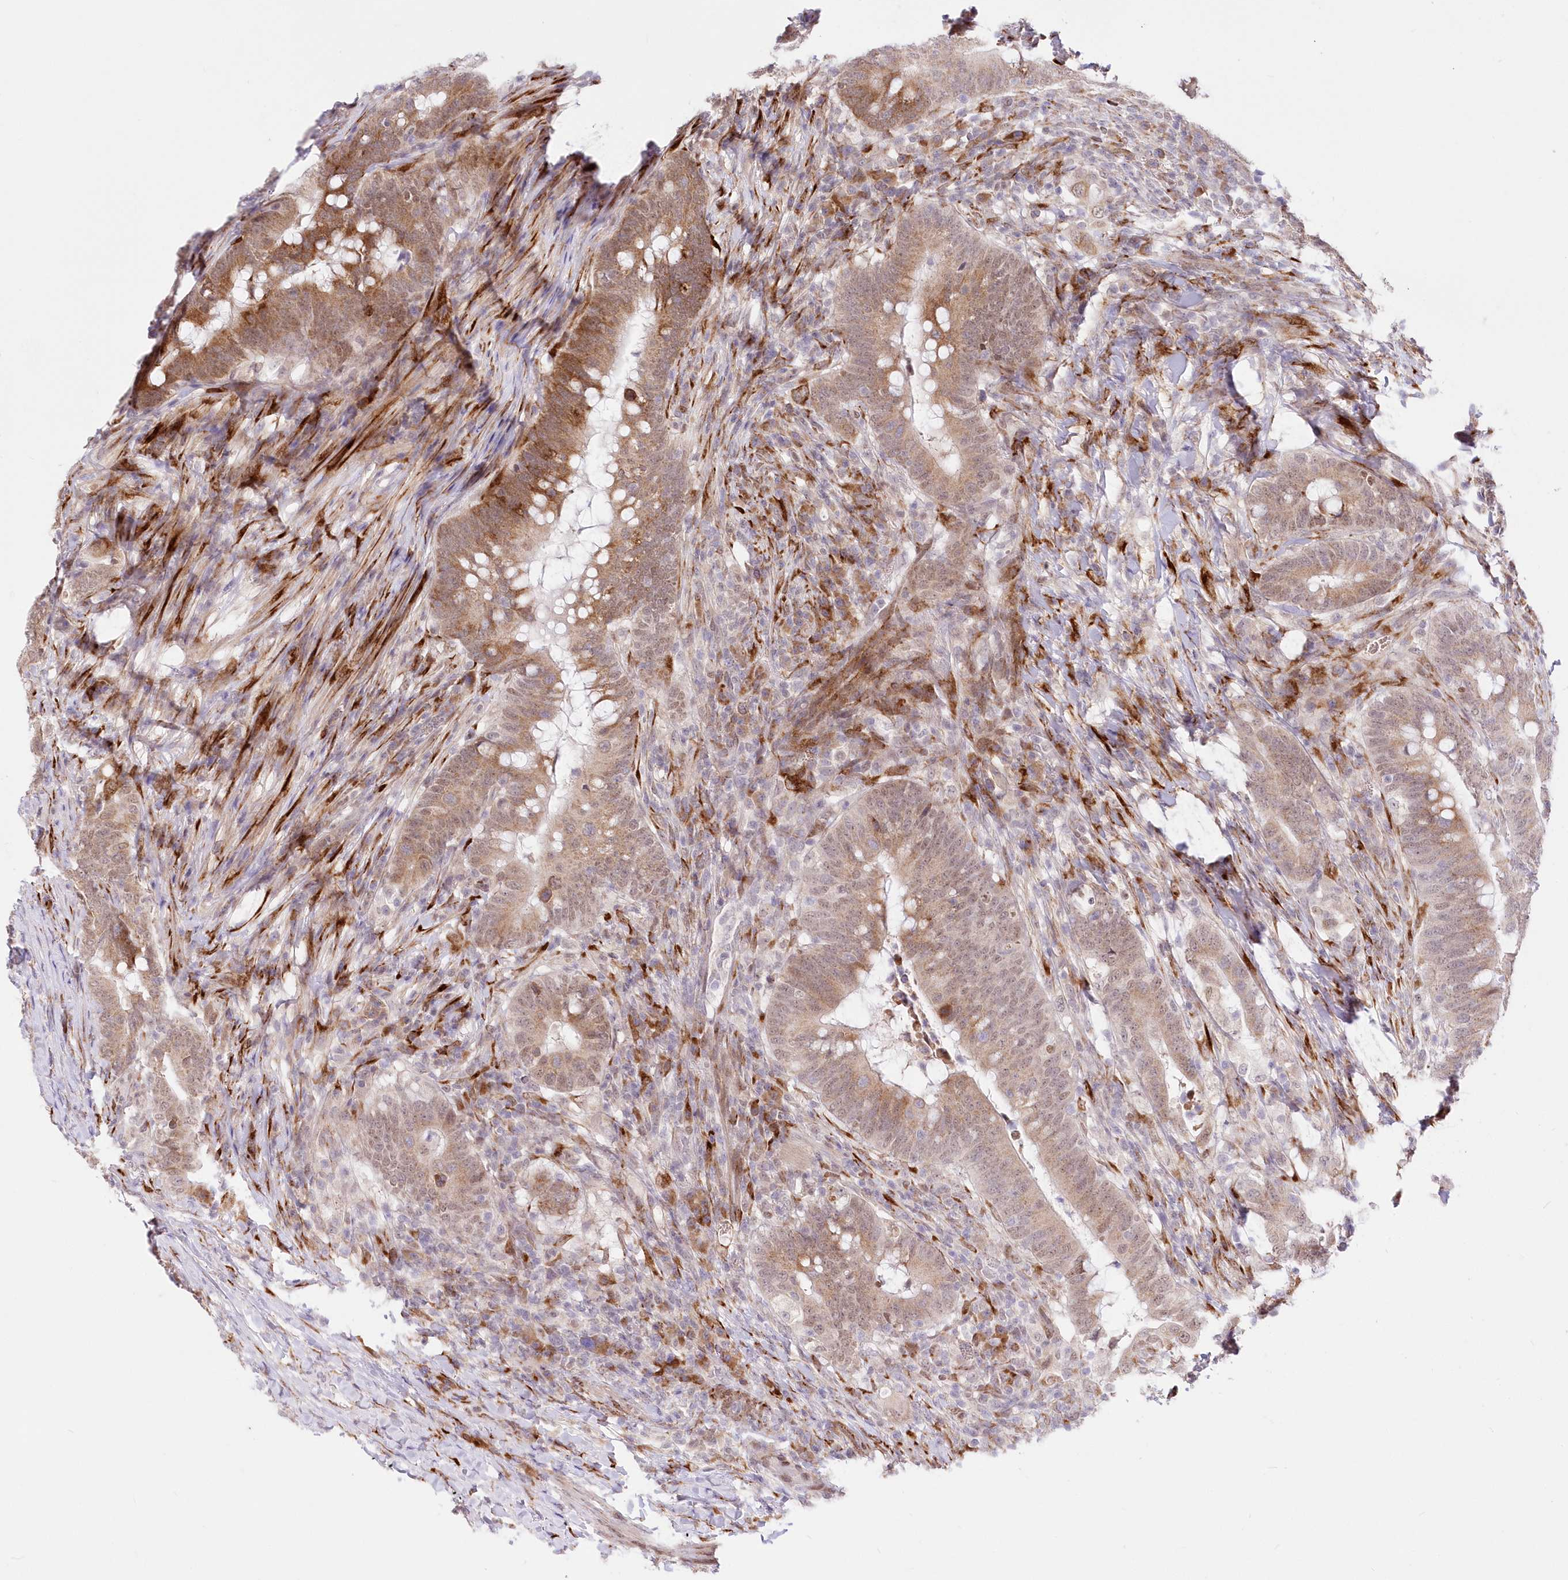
{"staining": {"intensity": "moderate", "quantity": ">75%", "location": "cytoplasmic/membranous"}, "tissue": "colorectal cancer", "cell_type": "Tumor cells", "image_type": "cancer", "snomed": [{"axis": "morphology", "description": "Adenocarcinoma, NOS"}, {"axis": "topography", "description": "Colon"}], "caption": "Human colorectal adenocarcinoma stained with a brown dye reveals moderate cytoplasmic/membranous positive staining in about >75% of tumor cells.", "gene": "LDB1", "patient": {"sex": "female", "age": 66}}